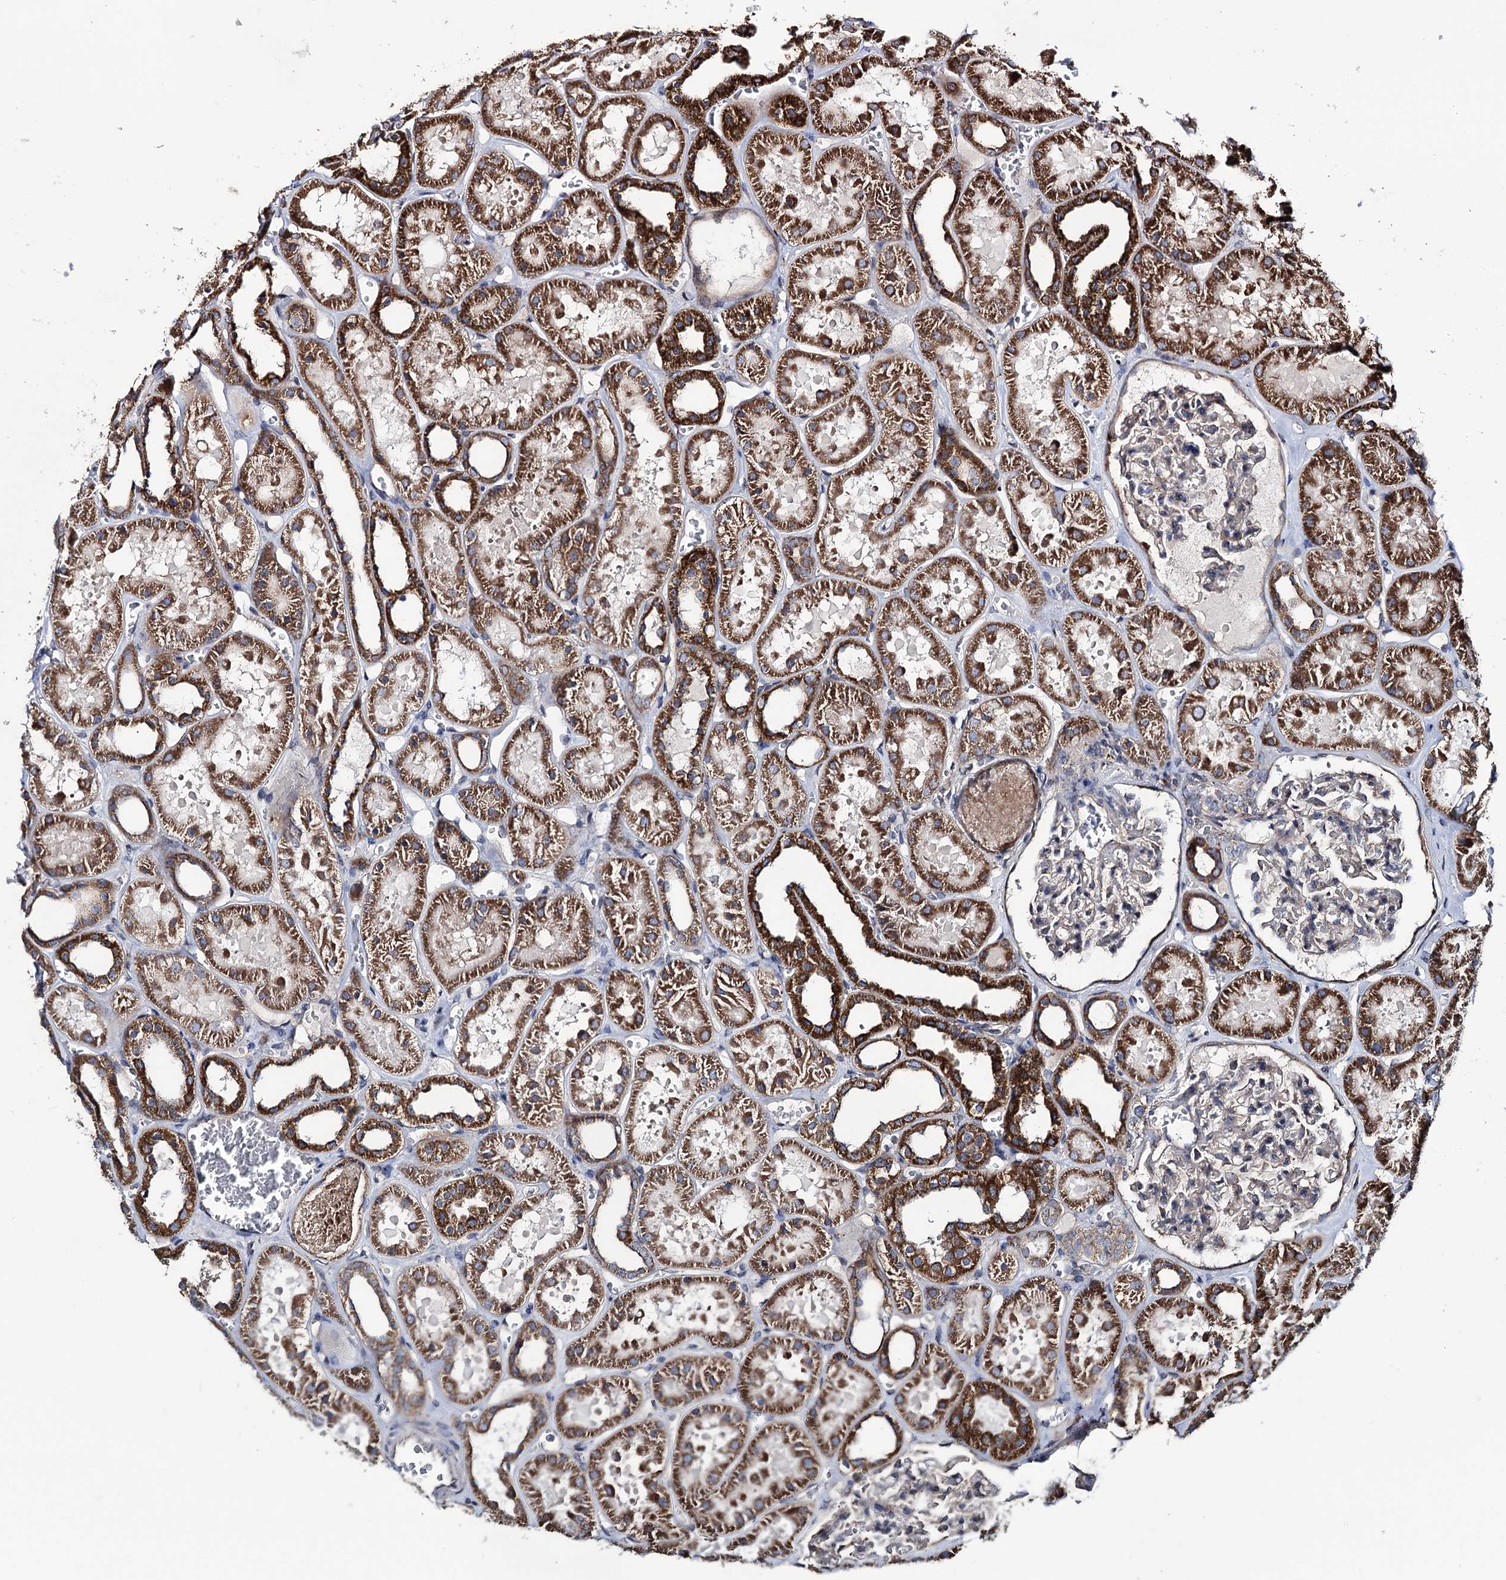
{"staining": {"intensity": "negative", "quantity": "none", "location": "none"}, "tissue": "kidney", "cell_type": "Cells in glomeruli", "image_type": "normal", "snomed": [{"axis": "morphology", "description": "Normal tissue, NOS"}, {"axis": "topography", "description": "Kidney"}], "caption": "DAB (3,3'-diaminobenzidine) immunohistochemical staining of normal kidney shows no significant positivity in cells in glomeruli.", "gene": "MSANTD2", "patient": {"sex": "female", "age": 41}}